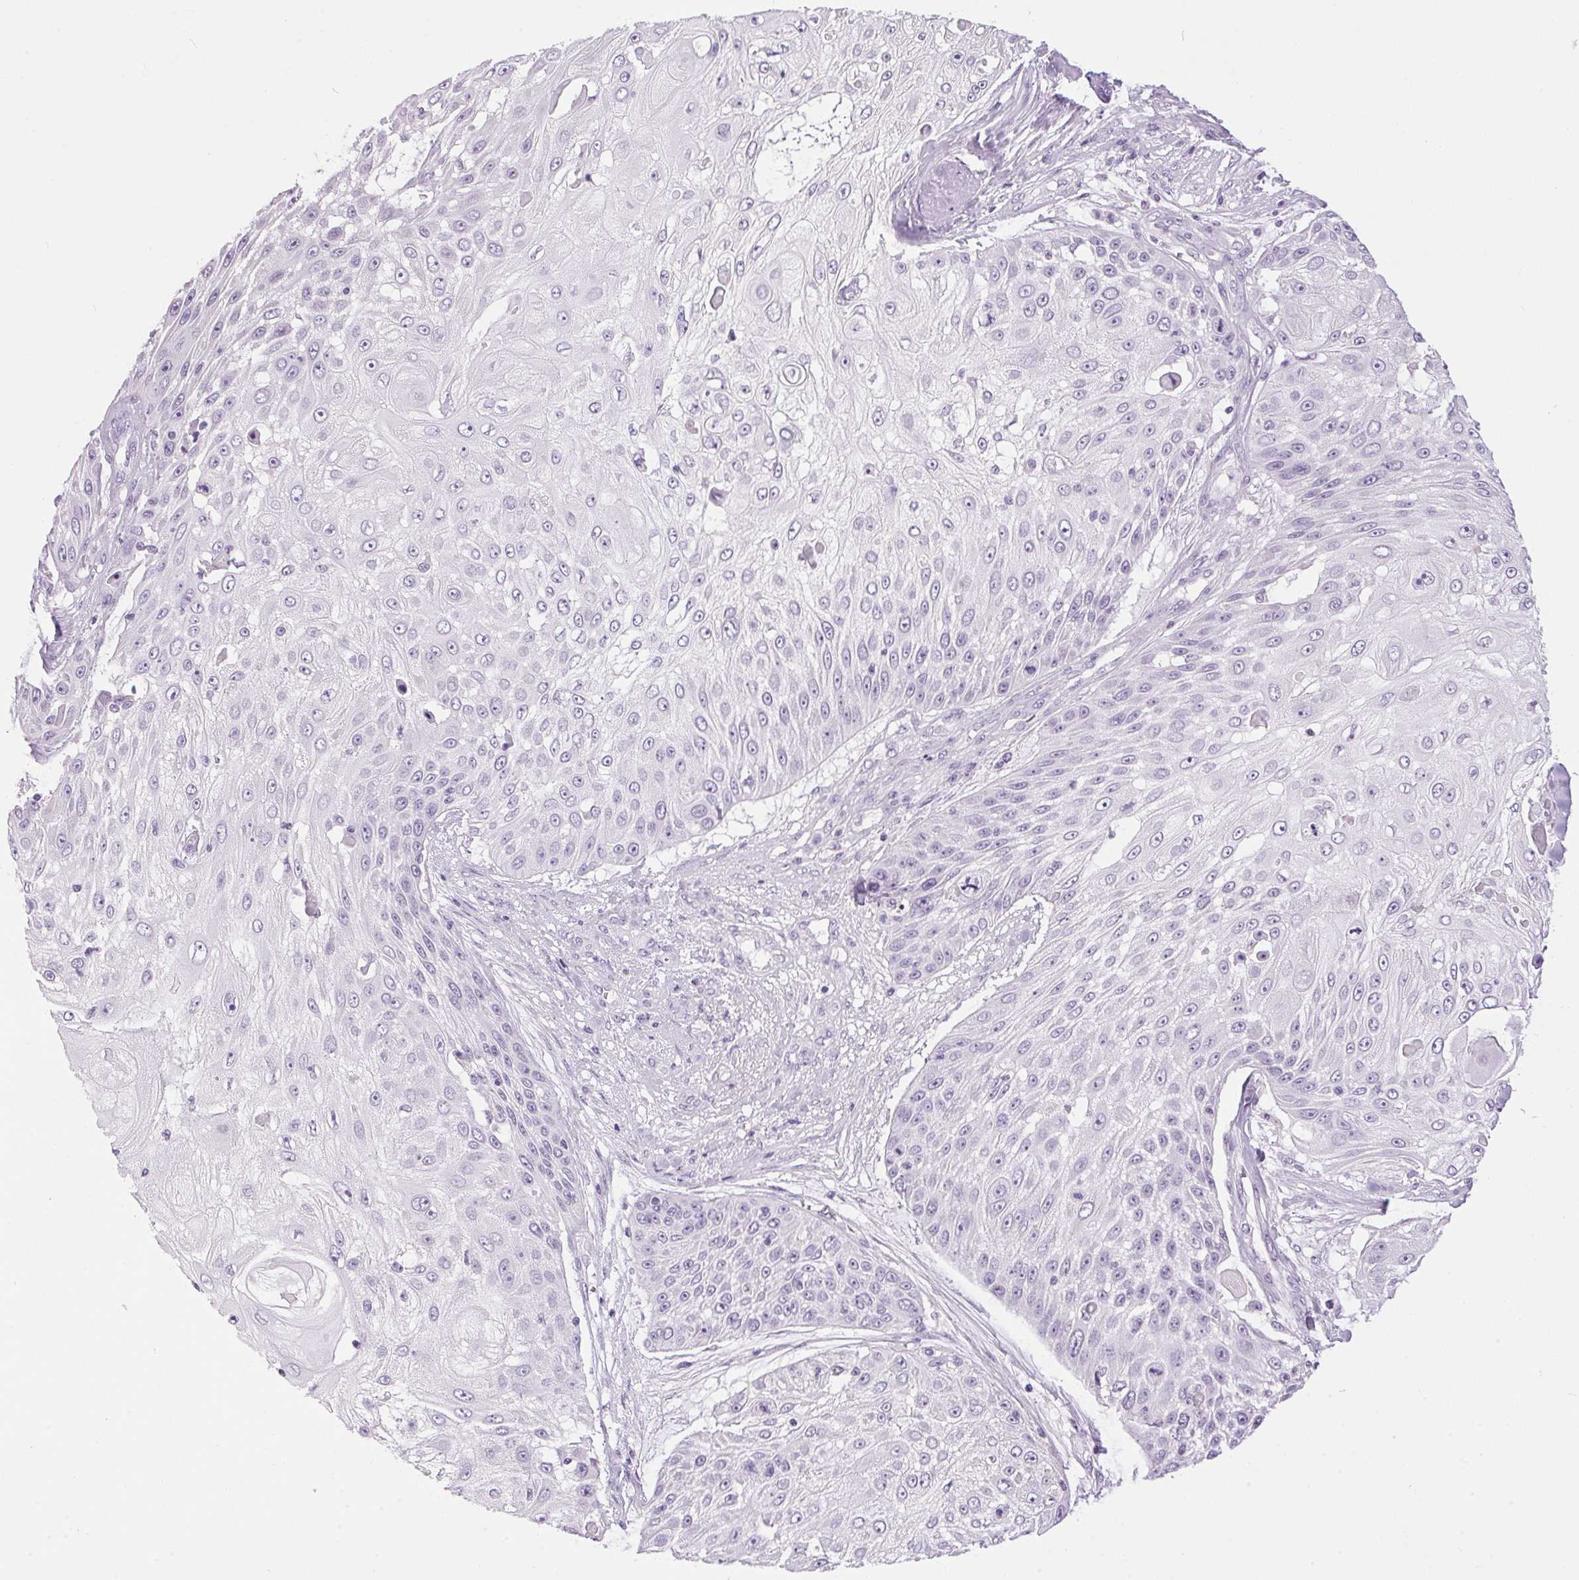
{"staining": {"intensity": "negative", "quantity": "none", "location": "none"}, "tissue": "skin cancer", "cell_type": "Tumor cells", "image_type": "cancer", "snomed": [{"axis": "morphology", "description": "Squamous cell carcinoma, NOS"}, {"axis": "topography", "description": "Skin"}], "caption": "High magnification brightfield microscopy of skin cancer stained with DAB (brown) and counterstained with hematoxylin (blue): tumor cells show no significant positivity. (DAB (3,3'-diaminobenzidine) immunohistochemistry, high magnification).", "gene": "TMEM88B", "patient": {"sex": "female", "age": 86}}